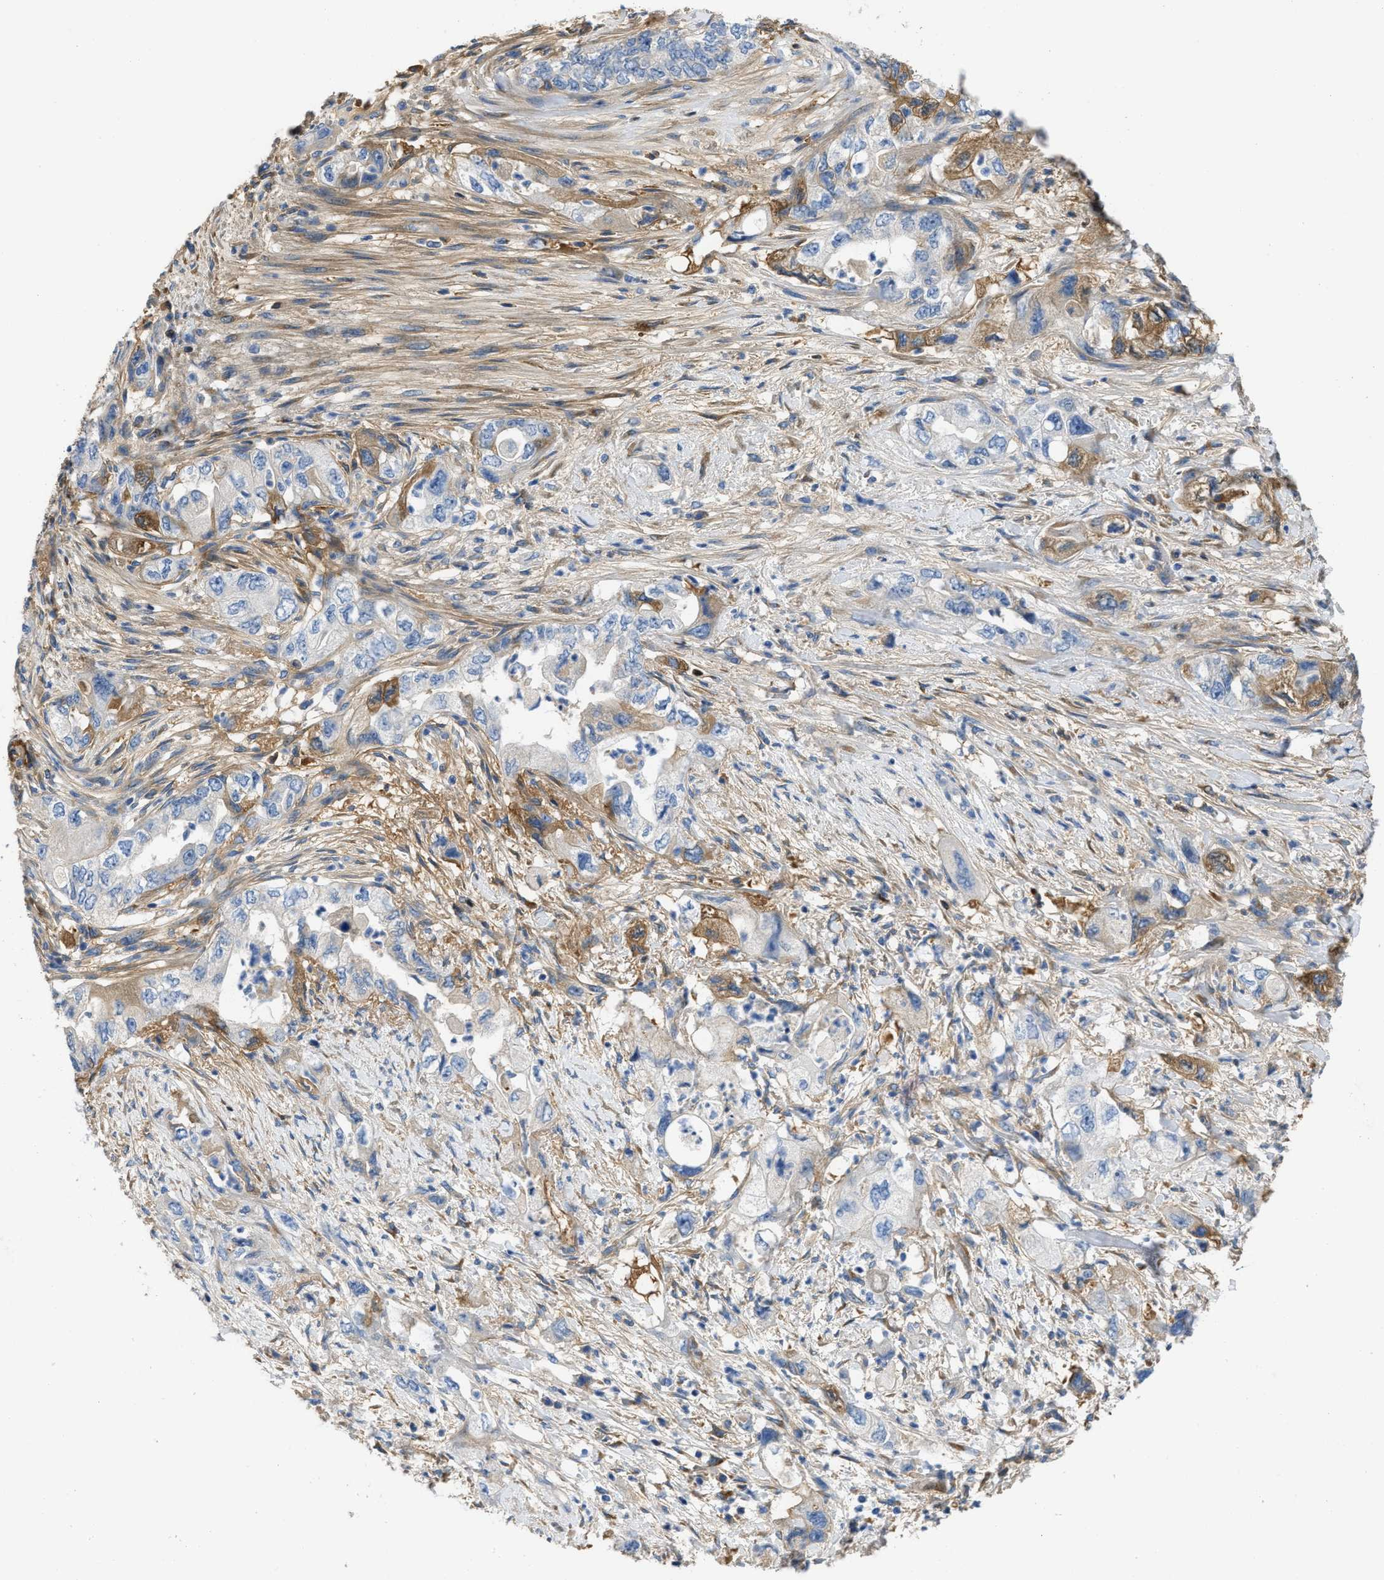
{"staining": {"intensity": "moderate", "quantity": "<25%", "location": "cytoplasmic/membranous"}, "tissue": "pancreatic cancer", "cell_type": "Tumor cells", "image_type": "cancer", "snomed": [{"axis": "morphology", "description": "Adenocarcinoma, NOS"}, {"axis": "topography", "description": "Pancreas"}], "caption": "A brown stain labels moderate cytoplasmic/membranous expression of a protein in pancreatic adenocarcinoma tumor cells.", "gene": "C1S", "patient": {"sex": "female", "age": 73}}